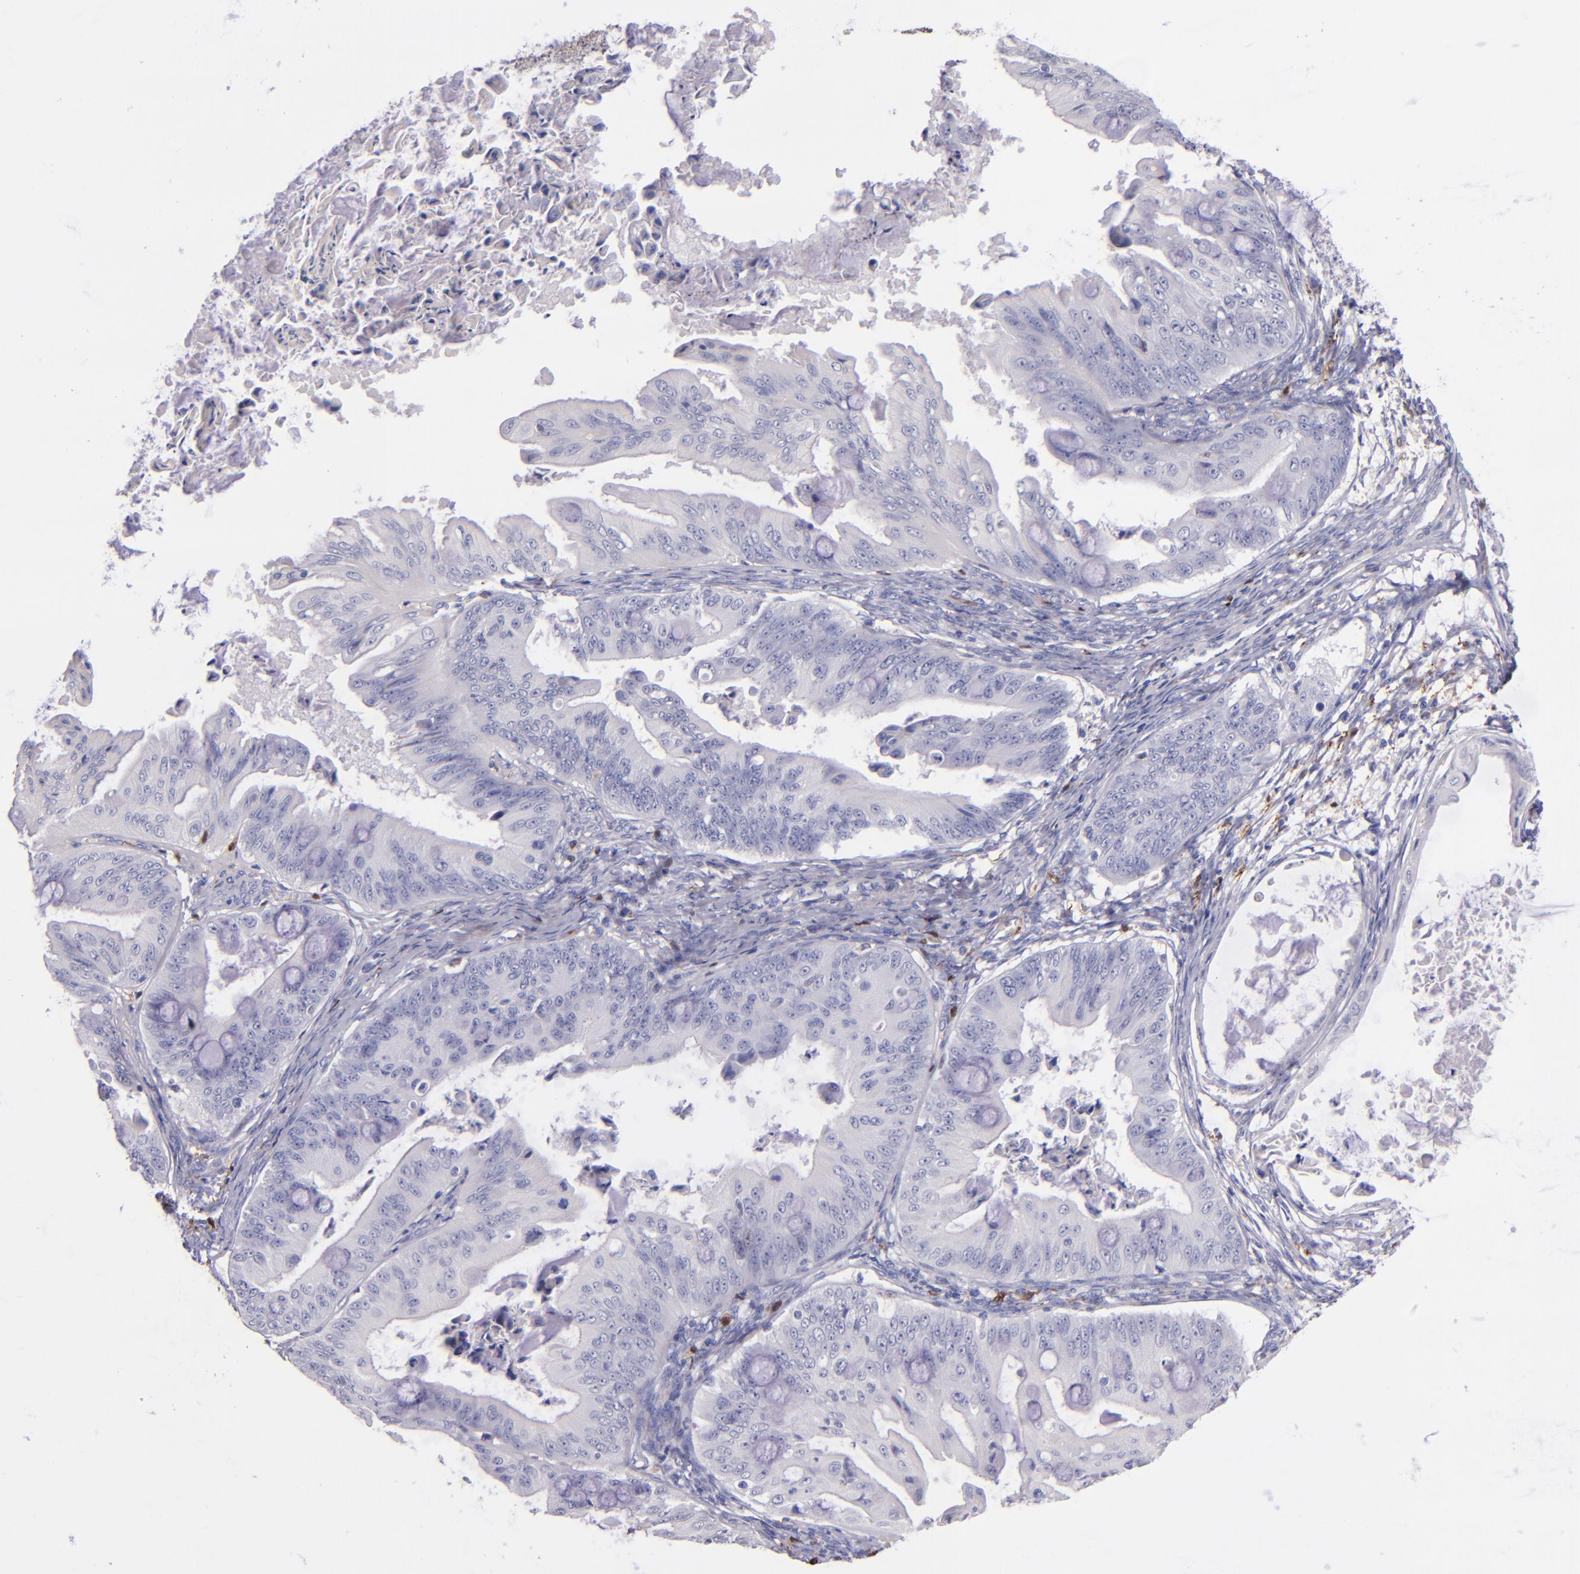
{"staining": {"intensity": "negative", "quantity": "none", "location": "none"}, "tissue": "ovarian cancer", "cell_type": "Tumor cells", "image_type": "cancer", "snomed": [{"axis": "morphology", "description": "Cystadenocarcinoma, mucinous, NOS"}, {"axis": "topography", "description": "Ovary"}], "caption": "Immunohistochemical staining of human ovarian cancer (mucinous cystadenocarcinoma) exhibits no significant staining in tumor cells.", "gene": "F13A1", "patient": {"sex": "female", "age": 37}}